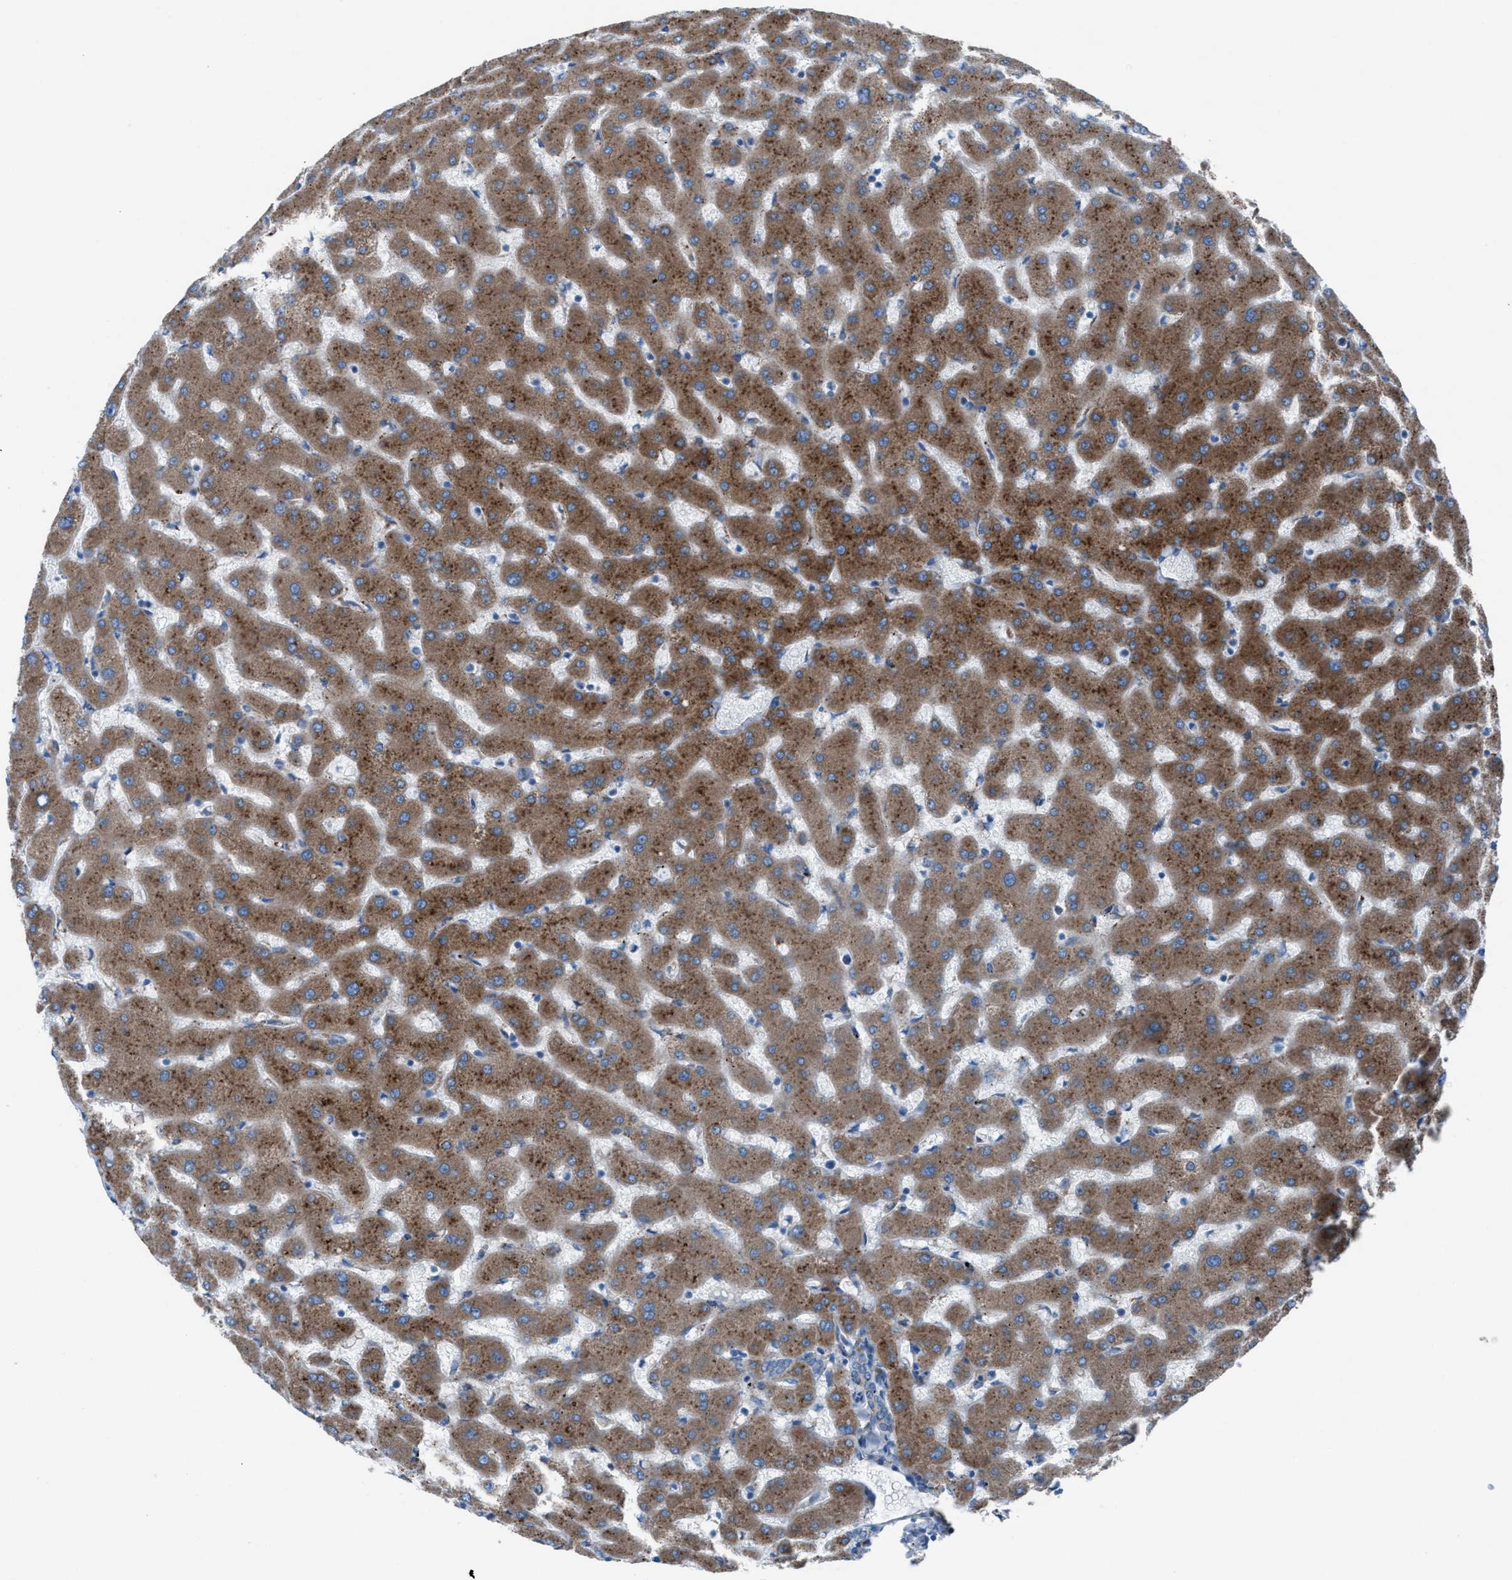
{"staining": {"intensity": "negative", "quantity": "none", "location": "none"}, "tissue": "liver", "cell_type": "Cholangiocytes", "image_type": "normal", "snomed": [{"axis": "morphology", "description": "Normal tissue, NOS"}, {"axis": "topography", "description": "Liver"}], "caption": "Photomicrograph shows no significant protein expression in cholangiocytes of normal liver. The staining was performed using DAB (3,3'-diaminobenzidine) to visualize the protein expression in brown, while the nuclei were stained in blue with hematoxylin (Magnification: 20x).", "gene": "CD1B", "patient": {"sex": "female", "age": 63}}